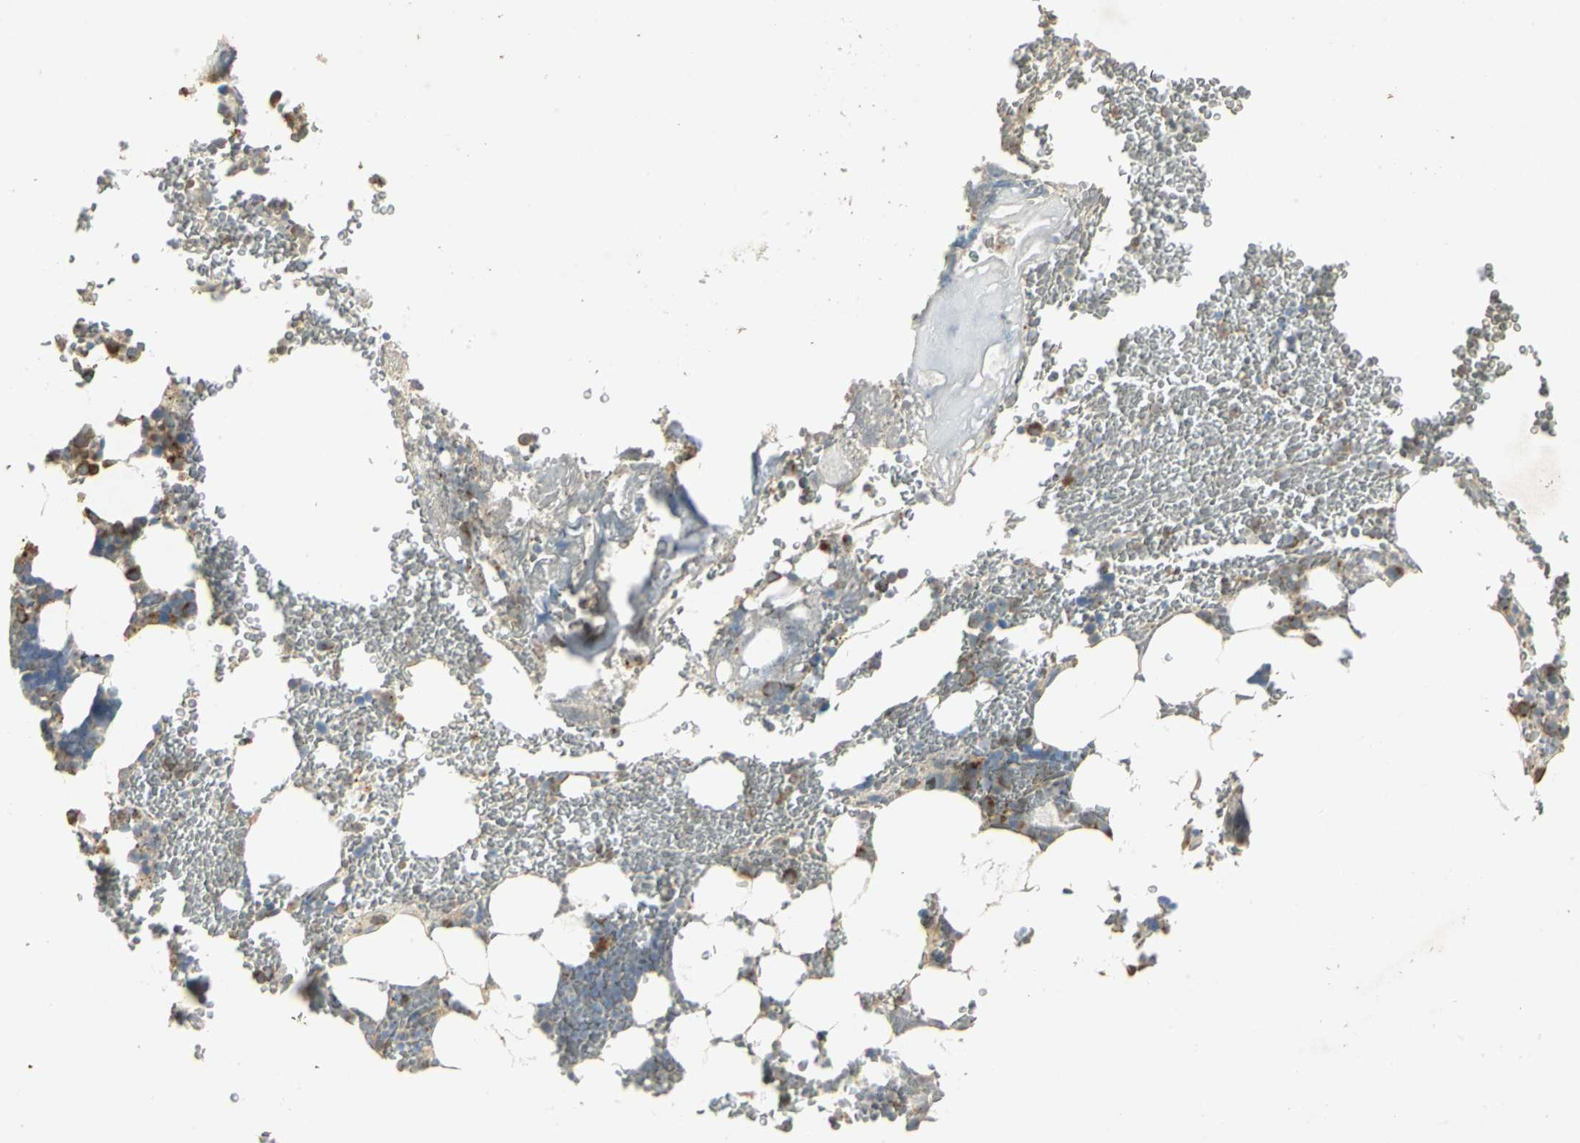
{"staining": {"intensity": "strong", "quantity": "<25%", "location": "cytoplasmic/membranous"}, "tissue": "bone marrow", "cell_type": "Hematopoietic cells", "image_type": "normal", "snomed": [{"axis": "morphology", "description": "Normal tissue, NOS"}, {"axis": "topography", "description": "Bone marrow"}], "caption": "Protein analysis of unremarkable bone marrow shows strong cytoplasmic/membranous positivity in approximately <25% of hematopoietic cells.", "gene": "TM9SF2", "patient": {"sex": "female", "age": 73}}